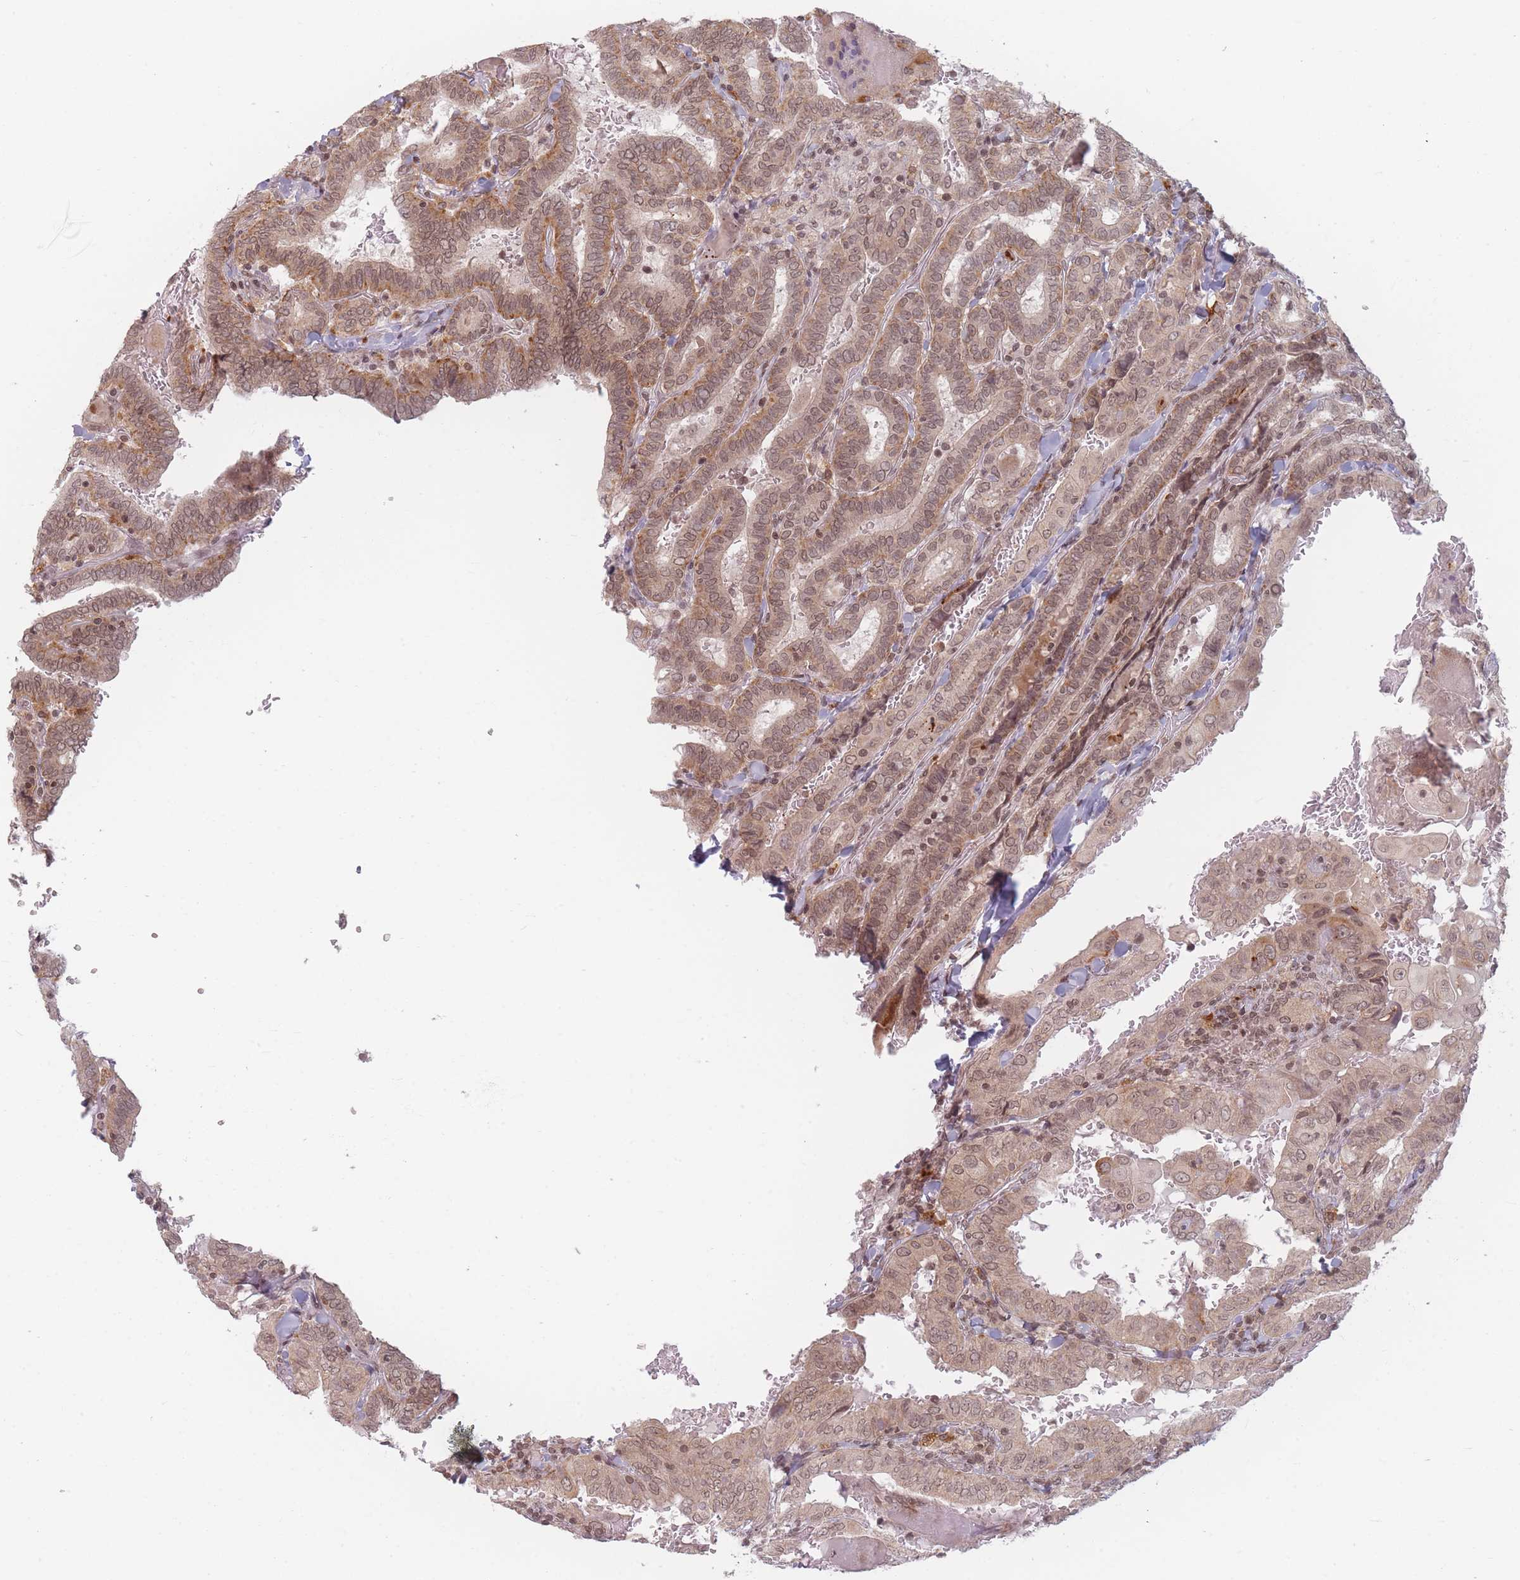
{"staining": {"intensity": "moderate", "quantity": ">75%", "location": "cytoplasmic/membranous,nuclear"}, "tissue": "thyroid cancer", "cell_type": "Tumor cells", "image_type": "cancer", "snomed": [{"axis": "morphology", "description": "Papillary adenocarcinoma, NOS"}, {"axis": "topography", "description": "Thyroid gland"}], "caption": "Protein expression analysis of papillary adenocarcinoma (thyroid) exhibits moderate cytoplasmic/membranous and nuclear expression in about >75% of tumor cells.", "gene": "SPATA45", "patient": {"sex": "female", "age": 72}}